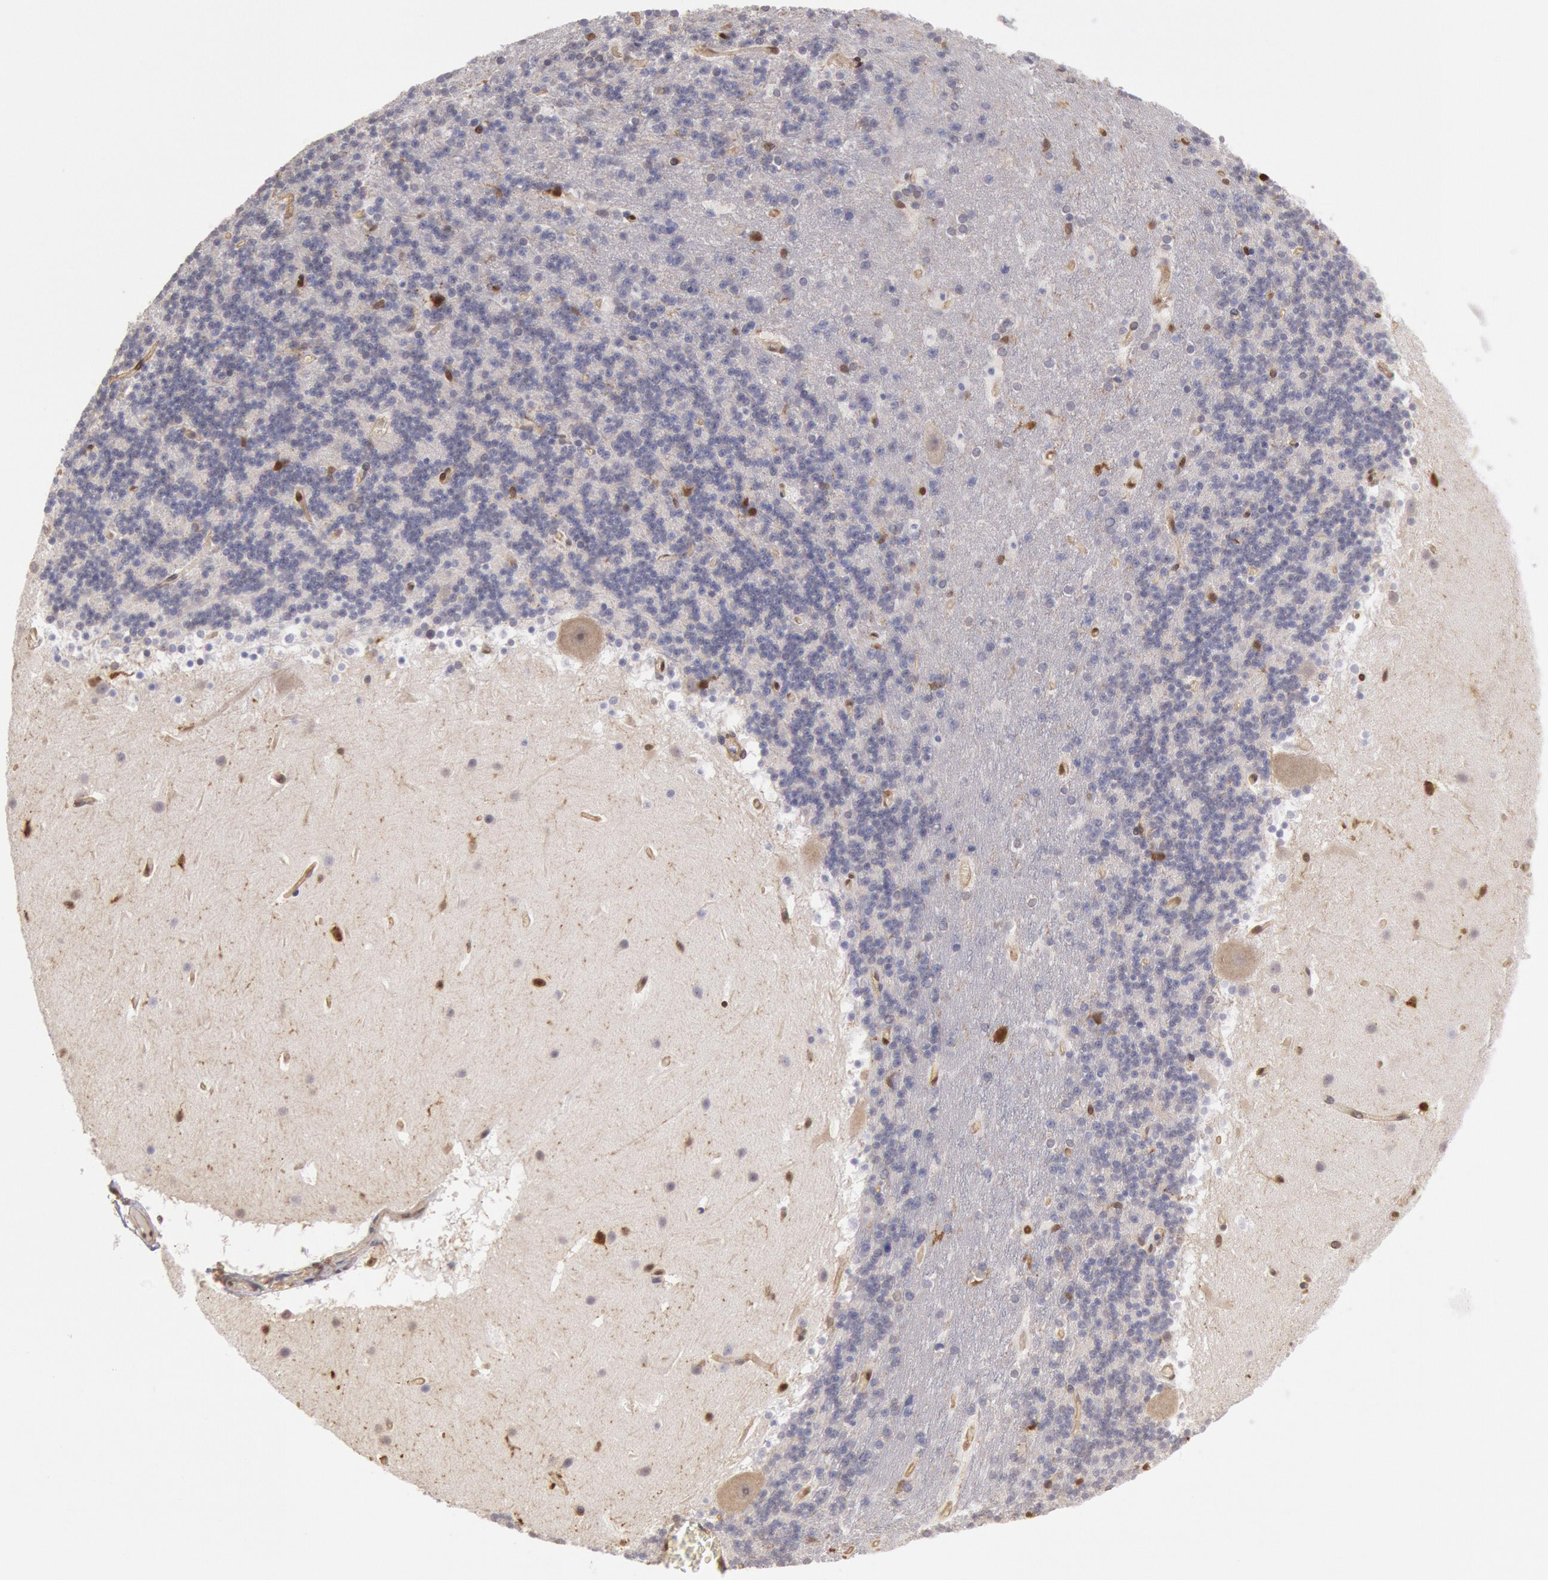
{"staining": {"intensity": "moderate", "quantity": "<25%", "location": "cytoplasmic/membranous"}, "tissue": "cerebellum", "cell_type": "Cells in granular layer", "image_type": "normal", "snomed": [{"axis": "morphology", "description": "Normal tissue, NOS"}, {"axis": "topography", "description": "Cerebellum"}], "caption": "Cells in granular layer exhibit moderate cytoplasmic/membranous staining in approximately <25% of cells in normal cerebellum.", "gene": "CCDC50", "patient": {"sex": "male", "age": 45}}